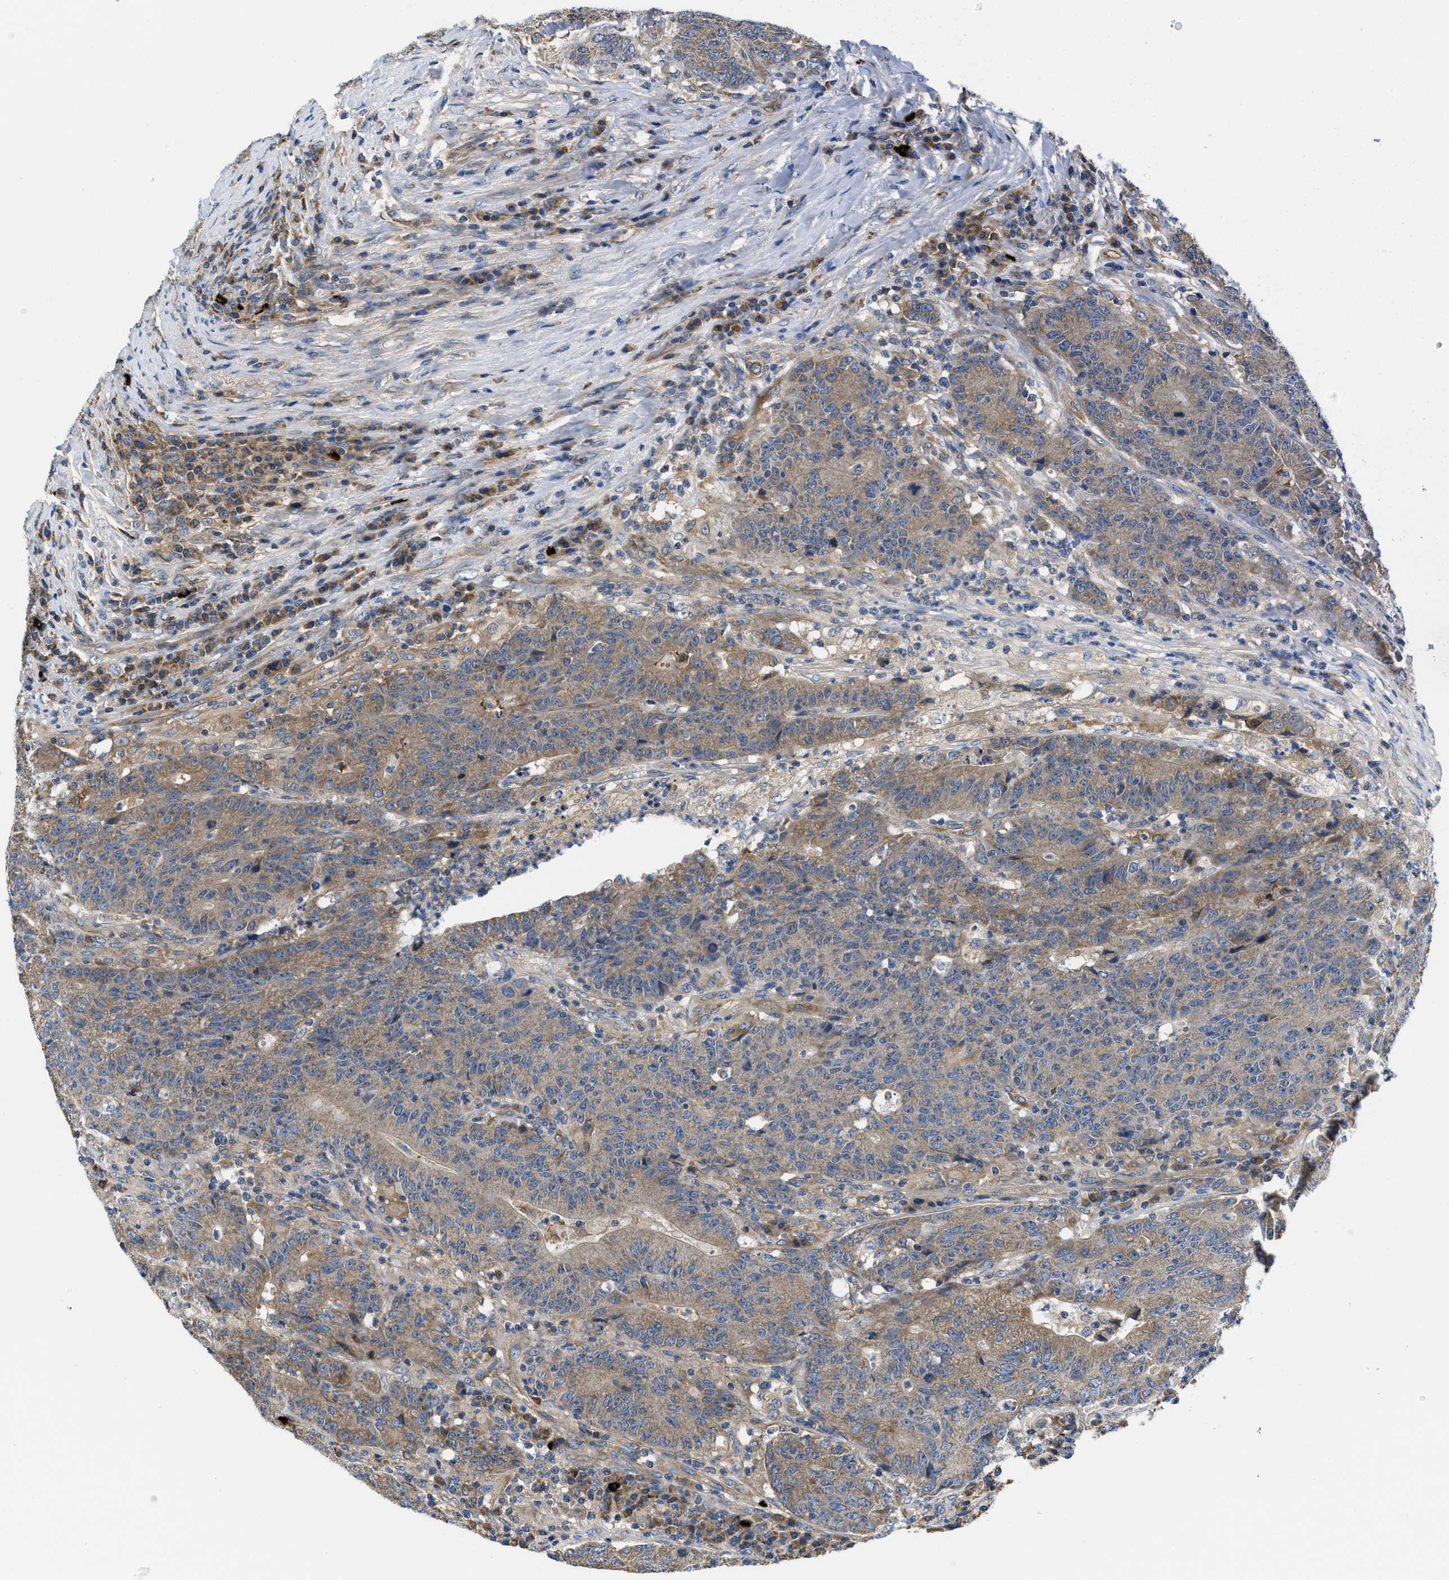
{"staining": {"intensity": "moderate", "quantity": "25%-75%", "location": "cytoplasmic/membranous"}, "tissue": "colorectal cancer", "cell_type": "Tumor cells", "image_type": "cancer", "snomed": [{"axis": "morphology", "description": "Normal tissue, NOS"}, {"axis": "morphology", "description": "Adenocarcinoma, NOS"}, {"axis": "topography", "description": "Colon"}], "caption": "Brown immunohistochemical staining in colorectal cancer (adenocarcinoma) exhibits moderate cytoplasmic/membranous positivity in approximately 25%-75% of tumor cells.", "gene": "GALK1", "patient": {"sex": "female", "age": 75}}